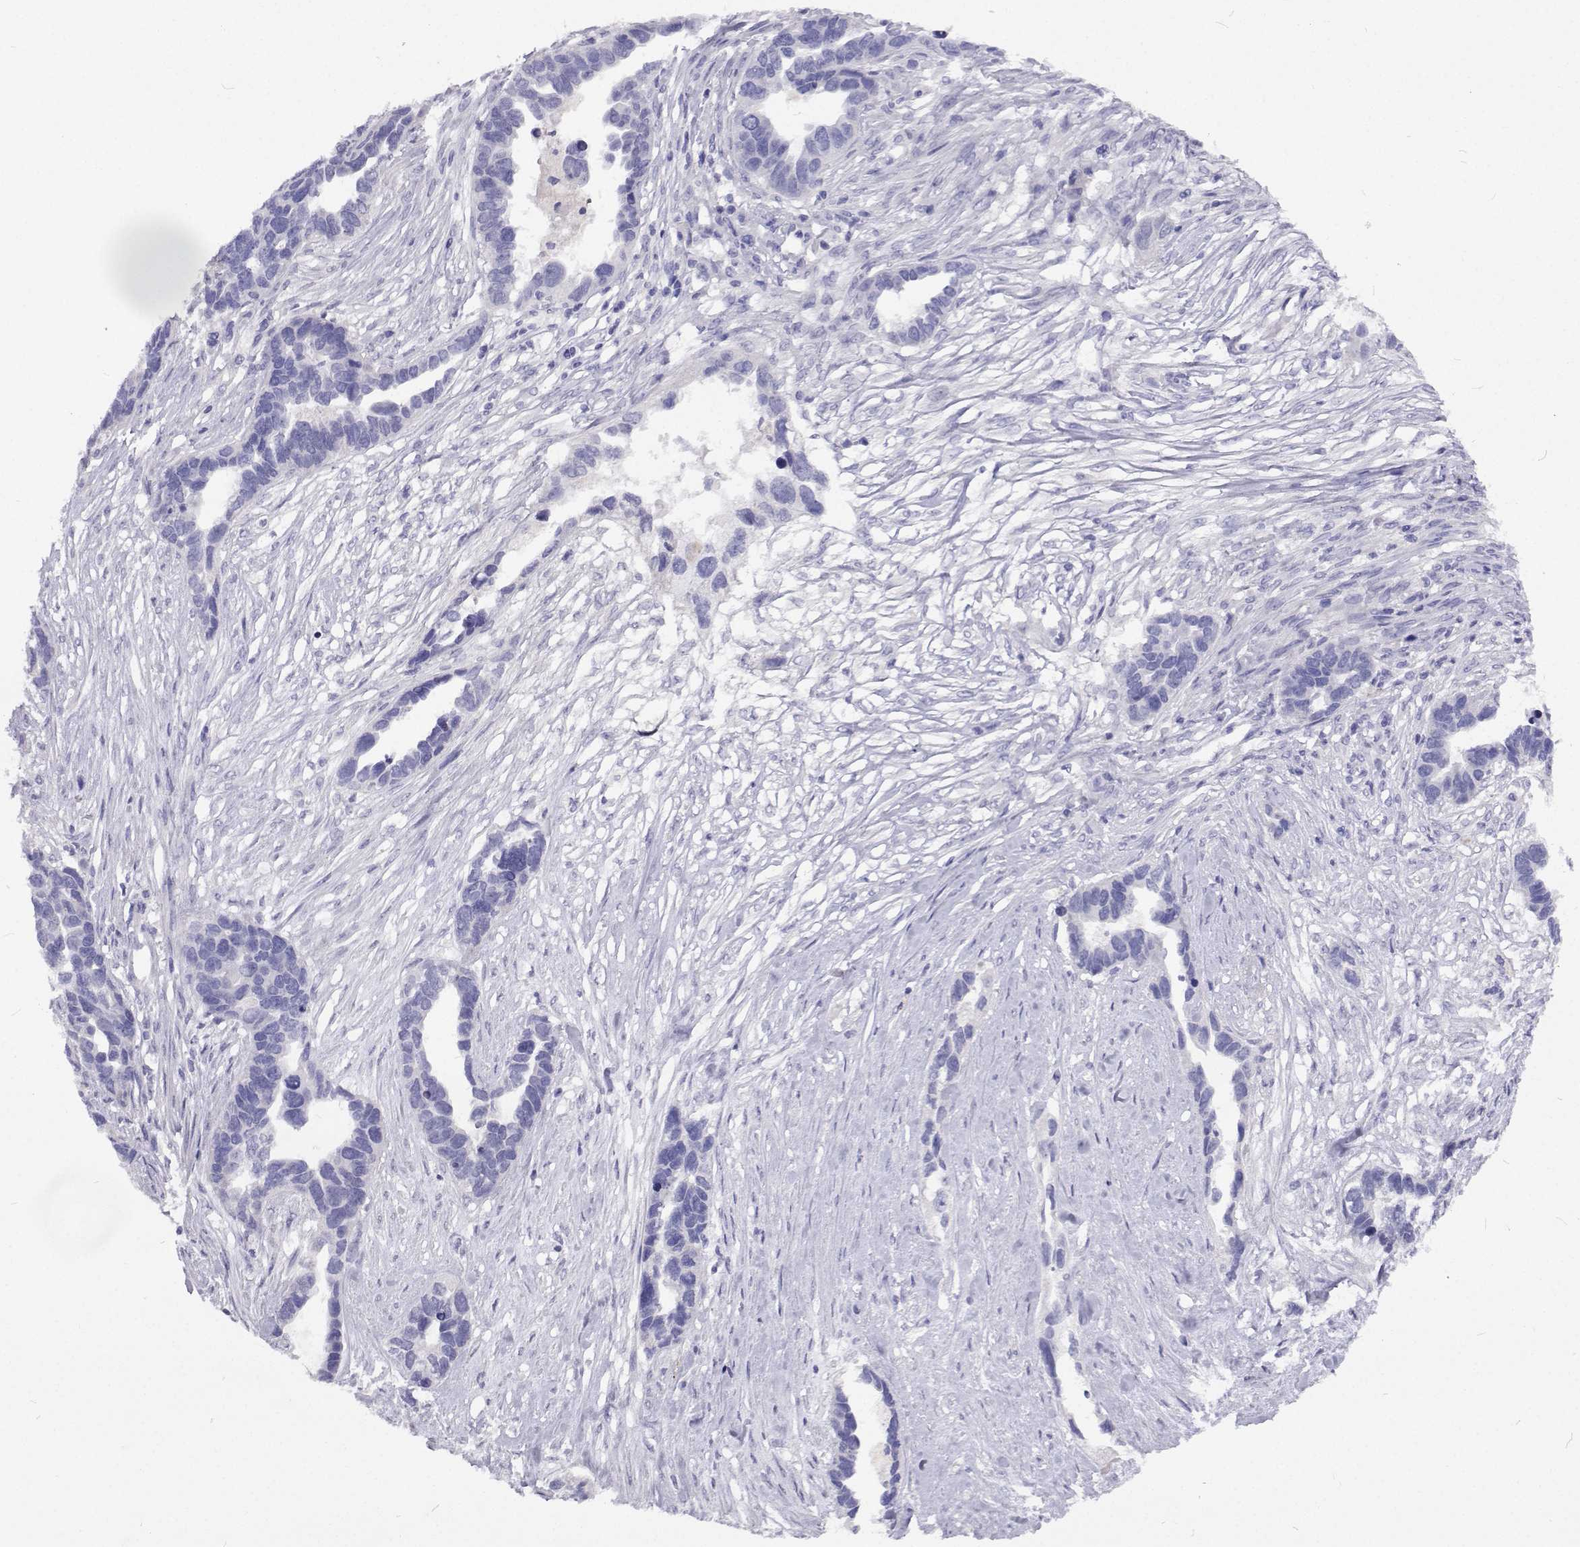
{"staining": {"intensity": "negative", "quantity": "none", "location": "none"}, "tissue": "ovarian cancer", "cell_type": "Tumor cells", "image_type": "cancer", "snomed": [{"axis": "morphology", "description": "Cystadenocarcinoma, serous, NOS"}, {"axis": "topography", "description": "Ovary"}], "caption": "Human ovarian cancer (serous cystadenocarcinoma) stained for a protein using immunohistochemistry (IHC) demonstrates no expression in tumor cells.", "gene": "CFAP44", "patient": {"sex": "female", "age": 54}}